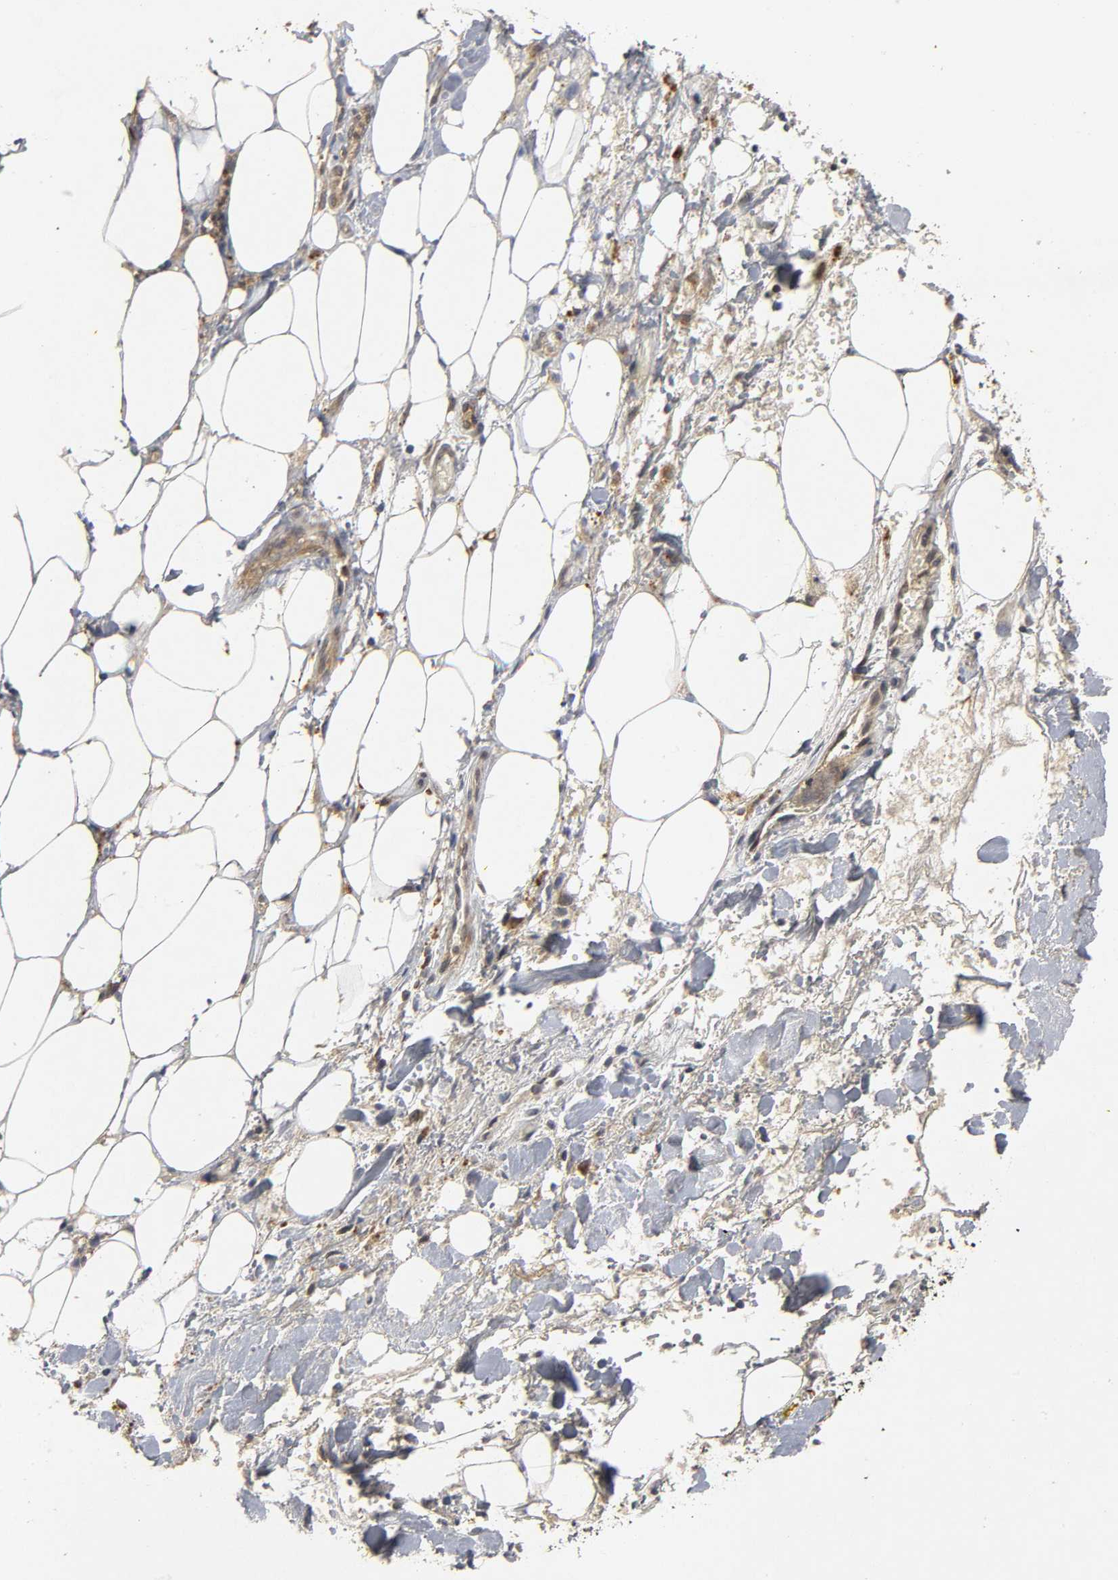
{"staining": {"intensity": "weak", "quantity": ">75%", "location": "cytoplasmic/membranous"}, "tissue": "pancreatic cancer", "cell_type": "Tumor cells", "image_type": "cancer", "snomed": [{"axis": "morphology", "description": "Adenocarcinoma, NOS"}, {"axis": "topography", "description": "Pancreas"}], "caption": "A photomicrograph showing weak cytoplasmic/membranous staining in about >75% of tumor cells in pancreatic cancer, as visualized by brown immunohistochemical staining.", "gene": "TRAF6", "patient": {"sex": "male", "age": 70}}